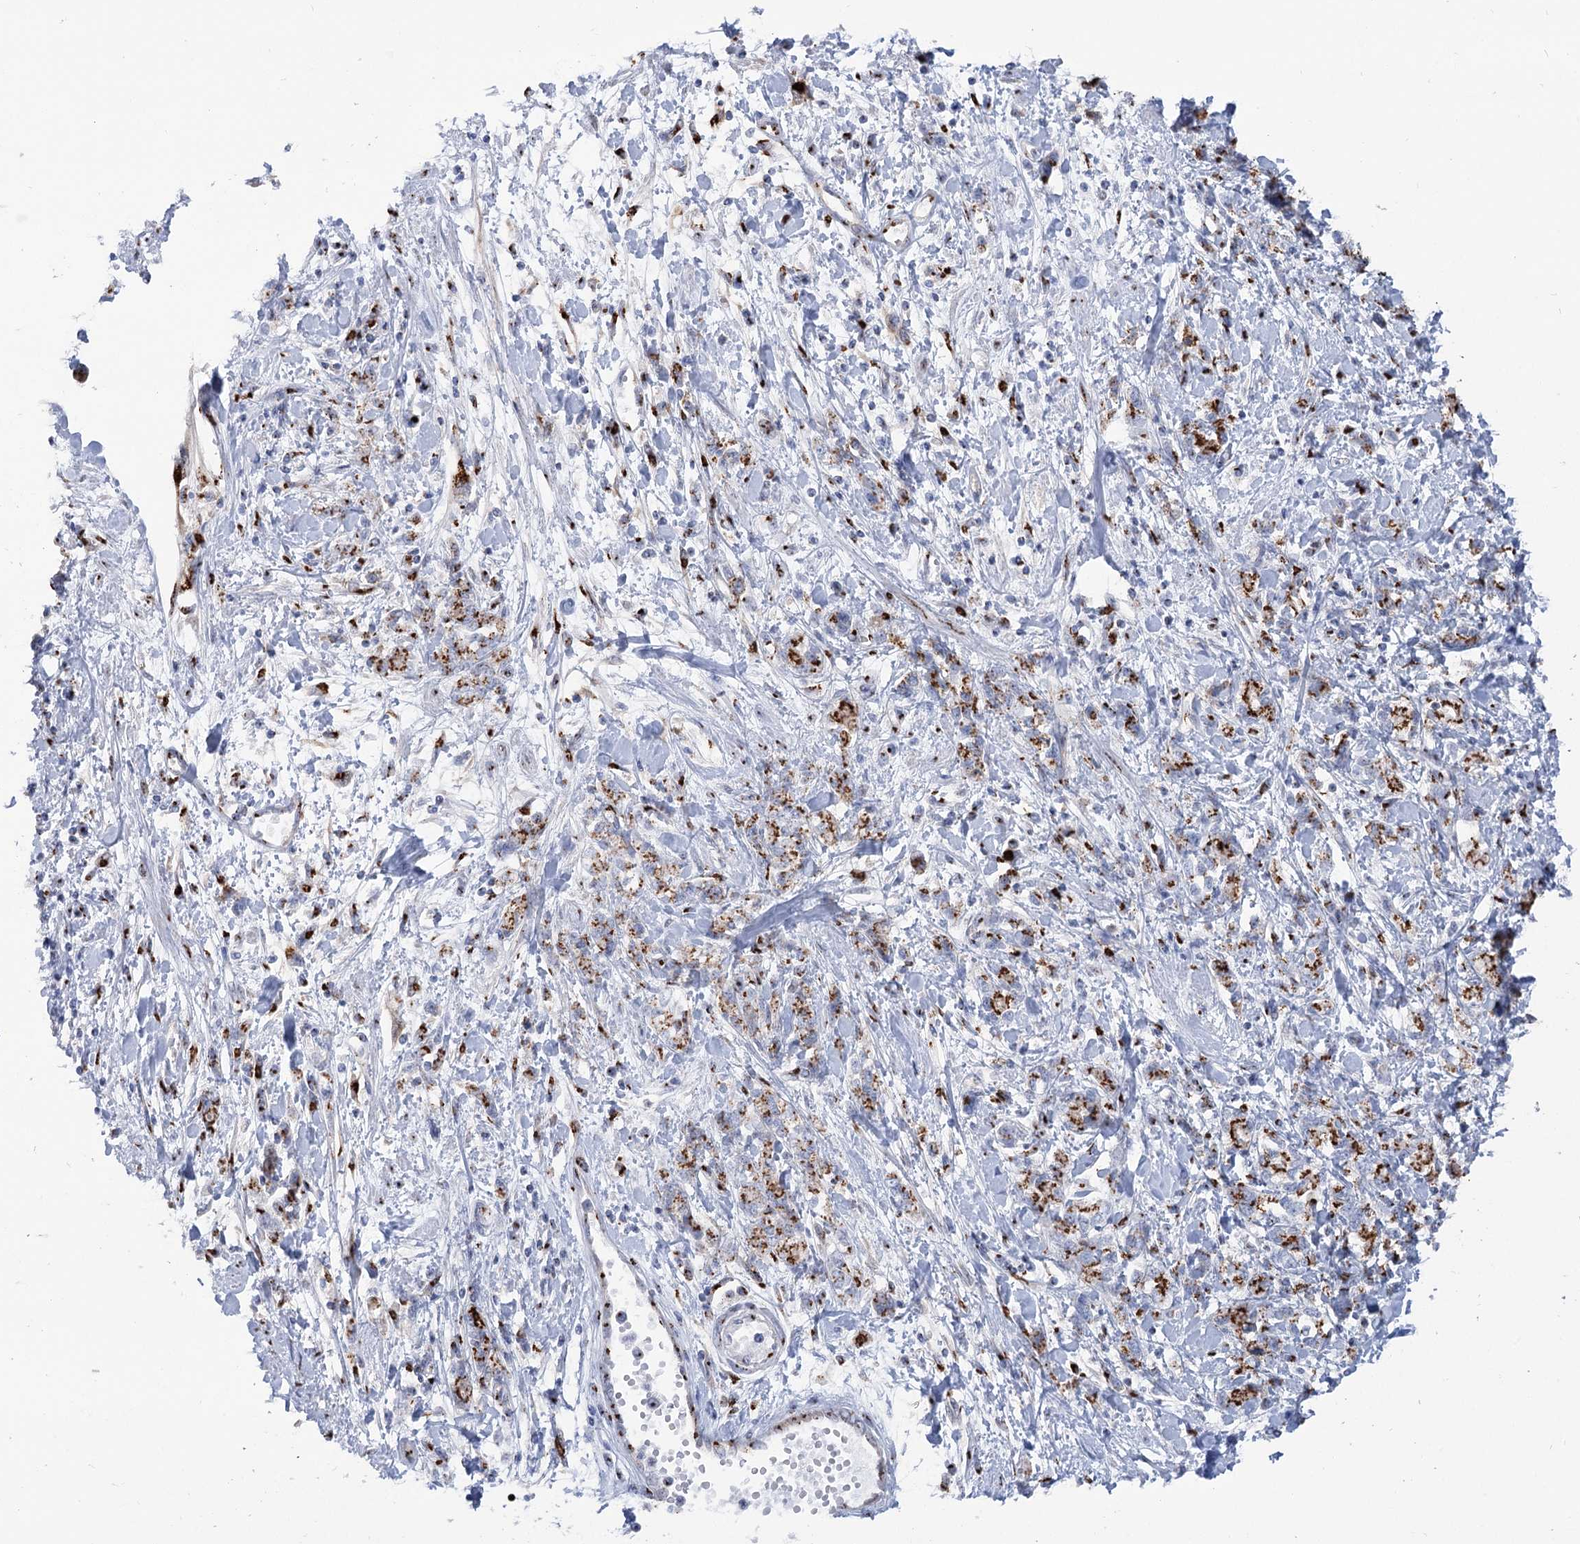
{"staining": {"intensity": "moderate", "quantity": ">75%", "location": "cytoplasmic/membranous"}, "tissue": "stomach cancer", "cell_type": "Tumor cells", "image_type": "cancer", "snomed": [{"axis": "morphology", "description": "Adenocarcinoma, NOS"}, {"axis": "topography", "description": "Stomach"}], "caption": "Moderate cytoplasmic/membranous expression for a protein is identified in about >75% of tumor cells of stomach cancer (adenocarcinoma) using IHC.", "gene": "TMEM165", "patient": {"sex": "female", "age": 76}}